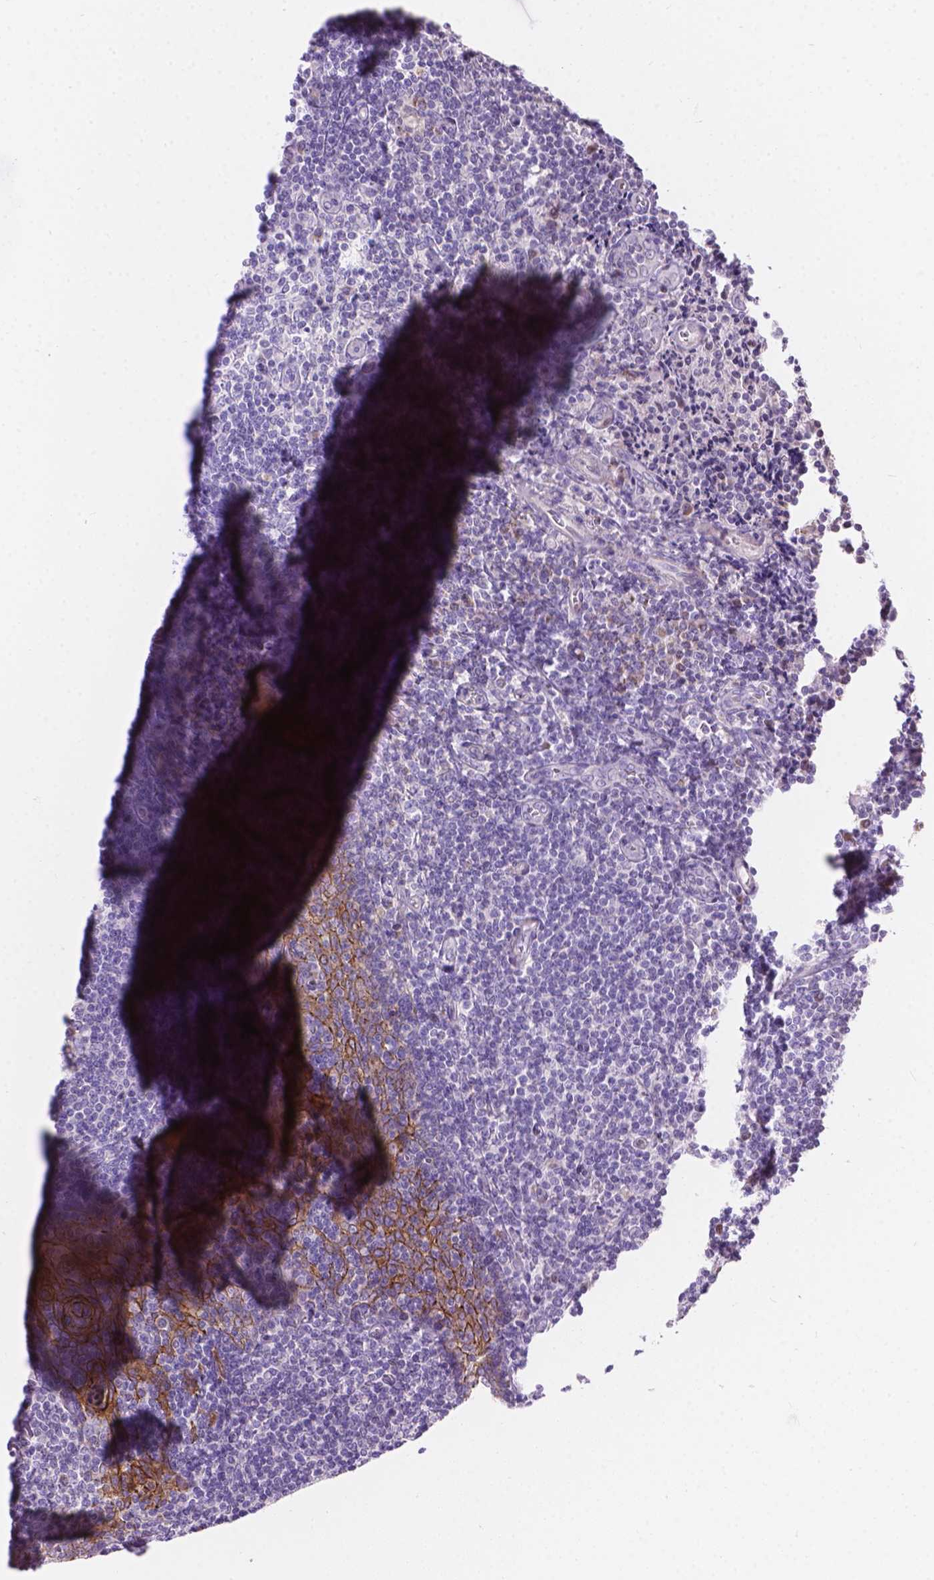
{"staining": {"intensity": "negative", "quantity": "none", "location": "none"}, "tissue": "tonsil", "cell_type": "Germinal center cells", "image_type": "normal", "snomed": [{"axis": "morphology", "description": "Normal tissue, NOS"}, {"axis": "morphology", "description": "Inflammation, NOS"}, {"axis": "topography", "description": "Tonsil"}], "caption": "This is an immunohistochemistry (IHC) micrograph of normal human tonsil. There is no staining in germinal center cells.", "gene": "MYH14", "patient": {"sex": "female", "age": 31}}